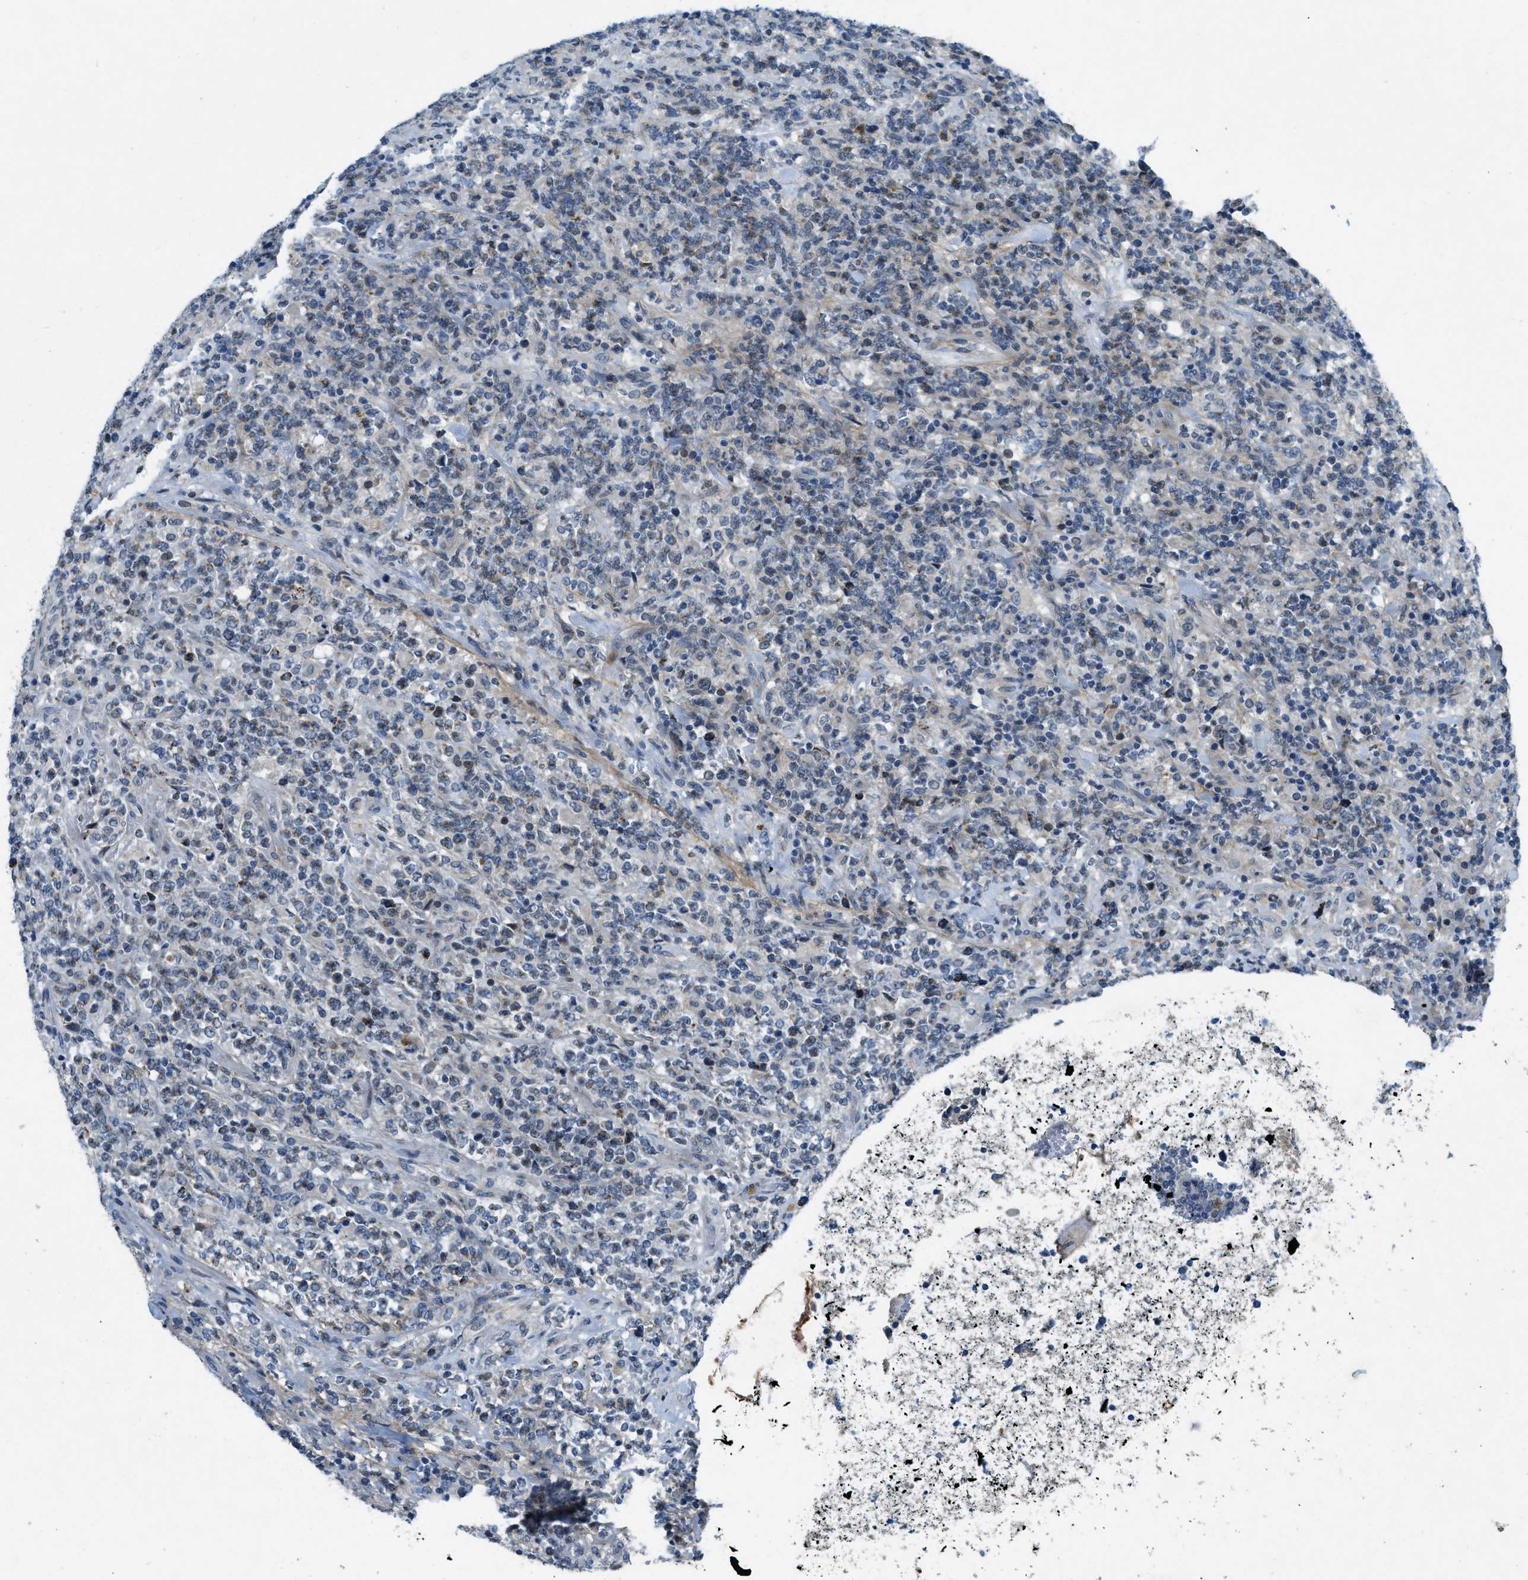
{"staining": {"intensity": "negative", "quantity": "none", "location": "none"}, "tissue": "lymphoma", "cell_type": "Tumor cells", "image_type": "cancer", "snomed": [{"axis": "morphology", "description": "Malignant lymphoma, non-Hodgkin's type, High grade"}, {"axis": "topography", "description": "Soft tissue"}], "caption": "The micrograph demonstrates no staining of tumor cells in malignant lymphoma, non-Hodgkin's type (high-grade).", "gene": "SNX14", "patient": {"sex": "male", "age": 18}}